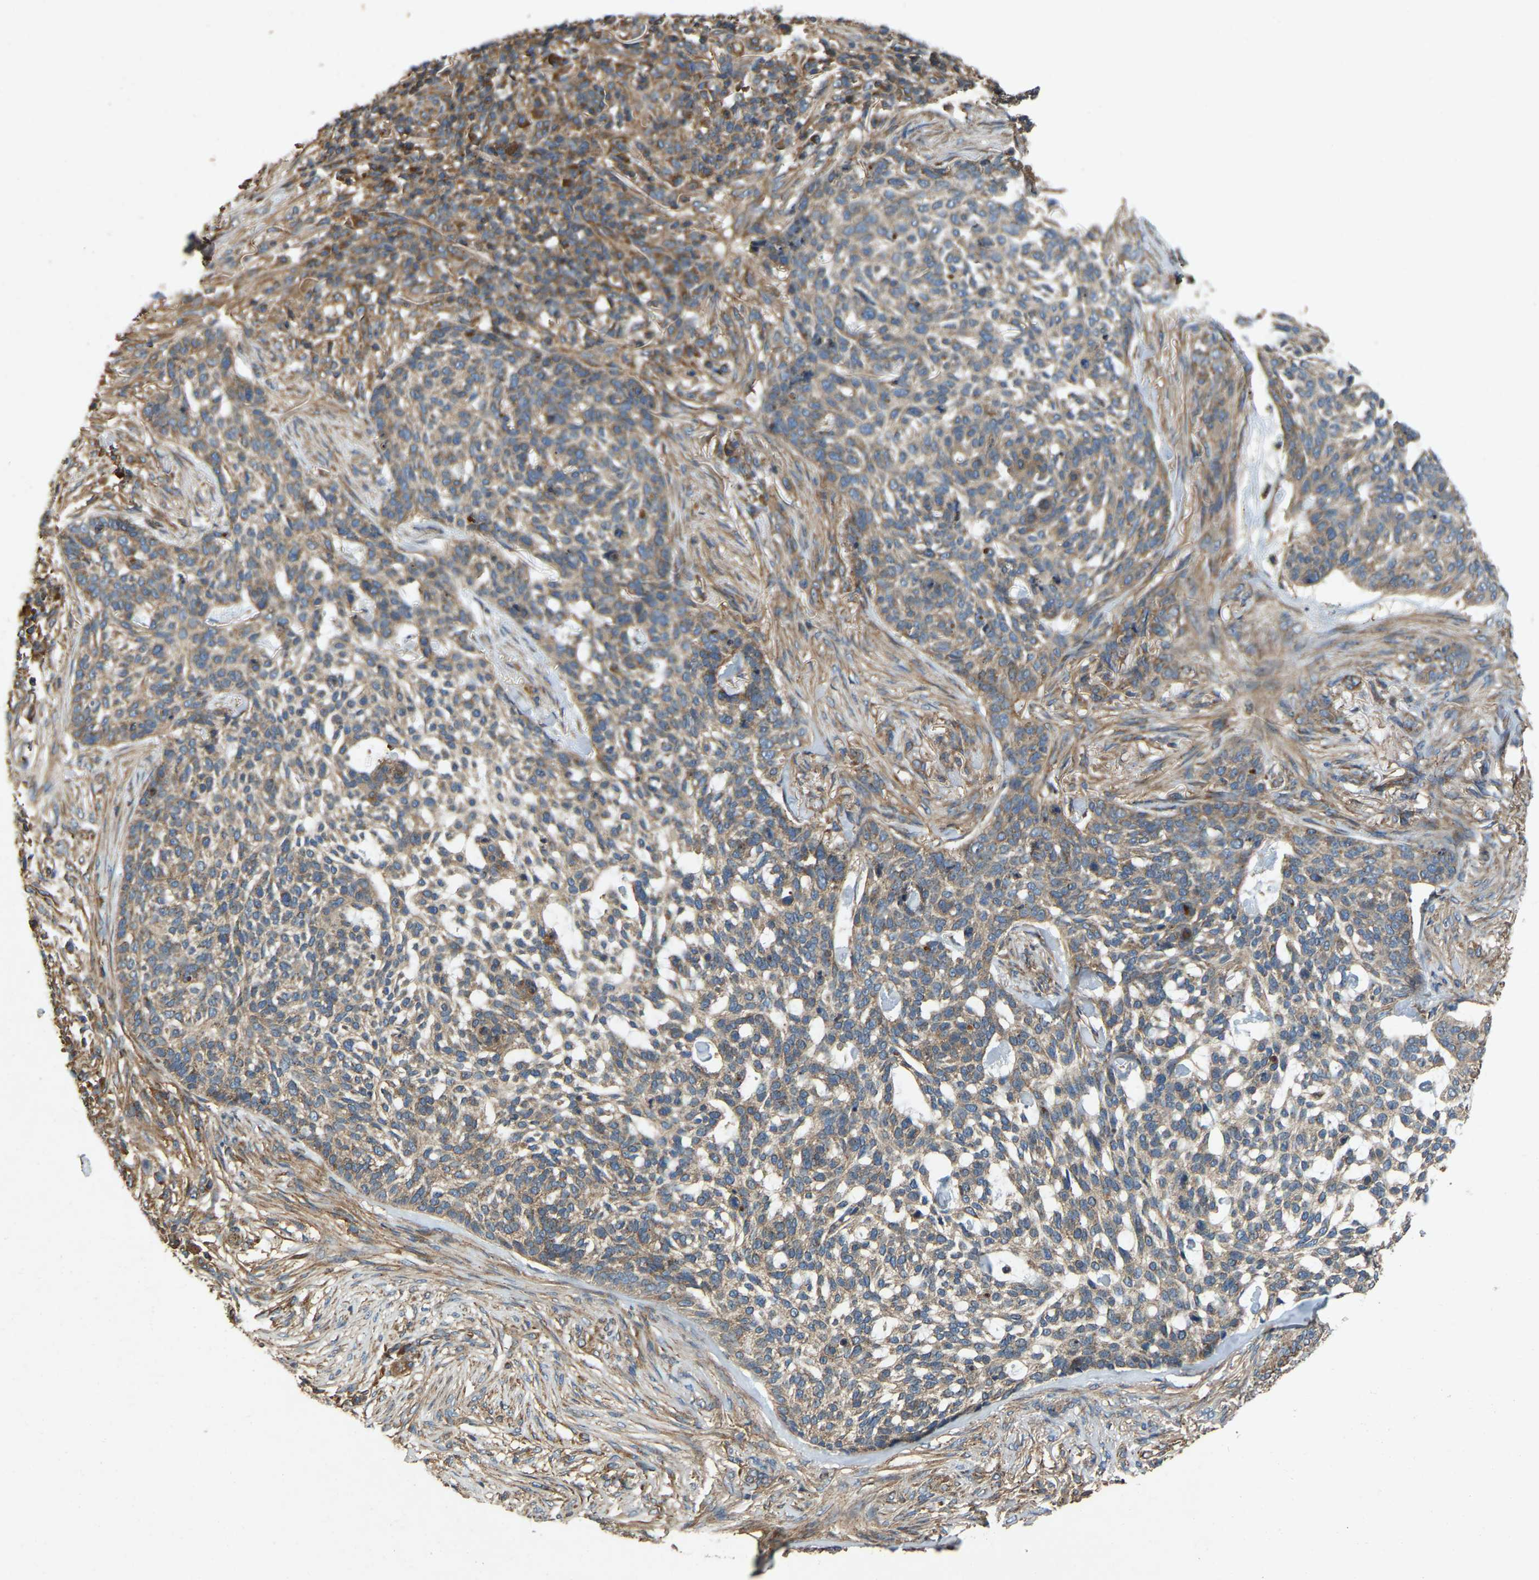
{"staining": {"intensity": "moderate", "quantity": ">75%", "location": "cytoplasmic/membranous"}, "tissue": "skin cancer", "cell_type": "Tumor cells", "image_type": "cancer", "snomed": [{"axis": "morphology", "description": "Basal cell carcinoma"}, {"axis": "topography", "description": "Skin"}], "caption": "Approximately >75% of tumor cells in human skin basal cell carcinoma show moderate cytoplasmic/membranous protein staining as visualized by brown immunohistochemical staining.", "gene": "SAMD9L", "patient": {"sex": "female", "age": 64}}